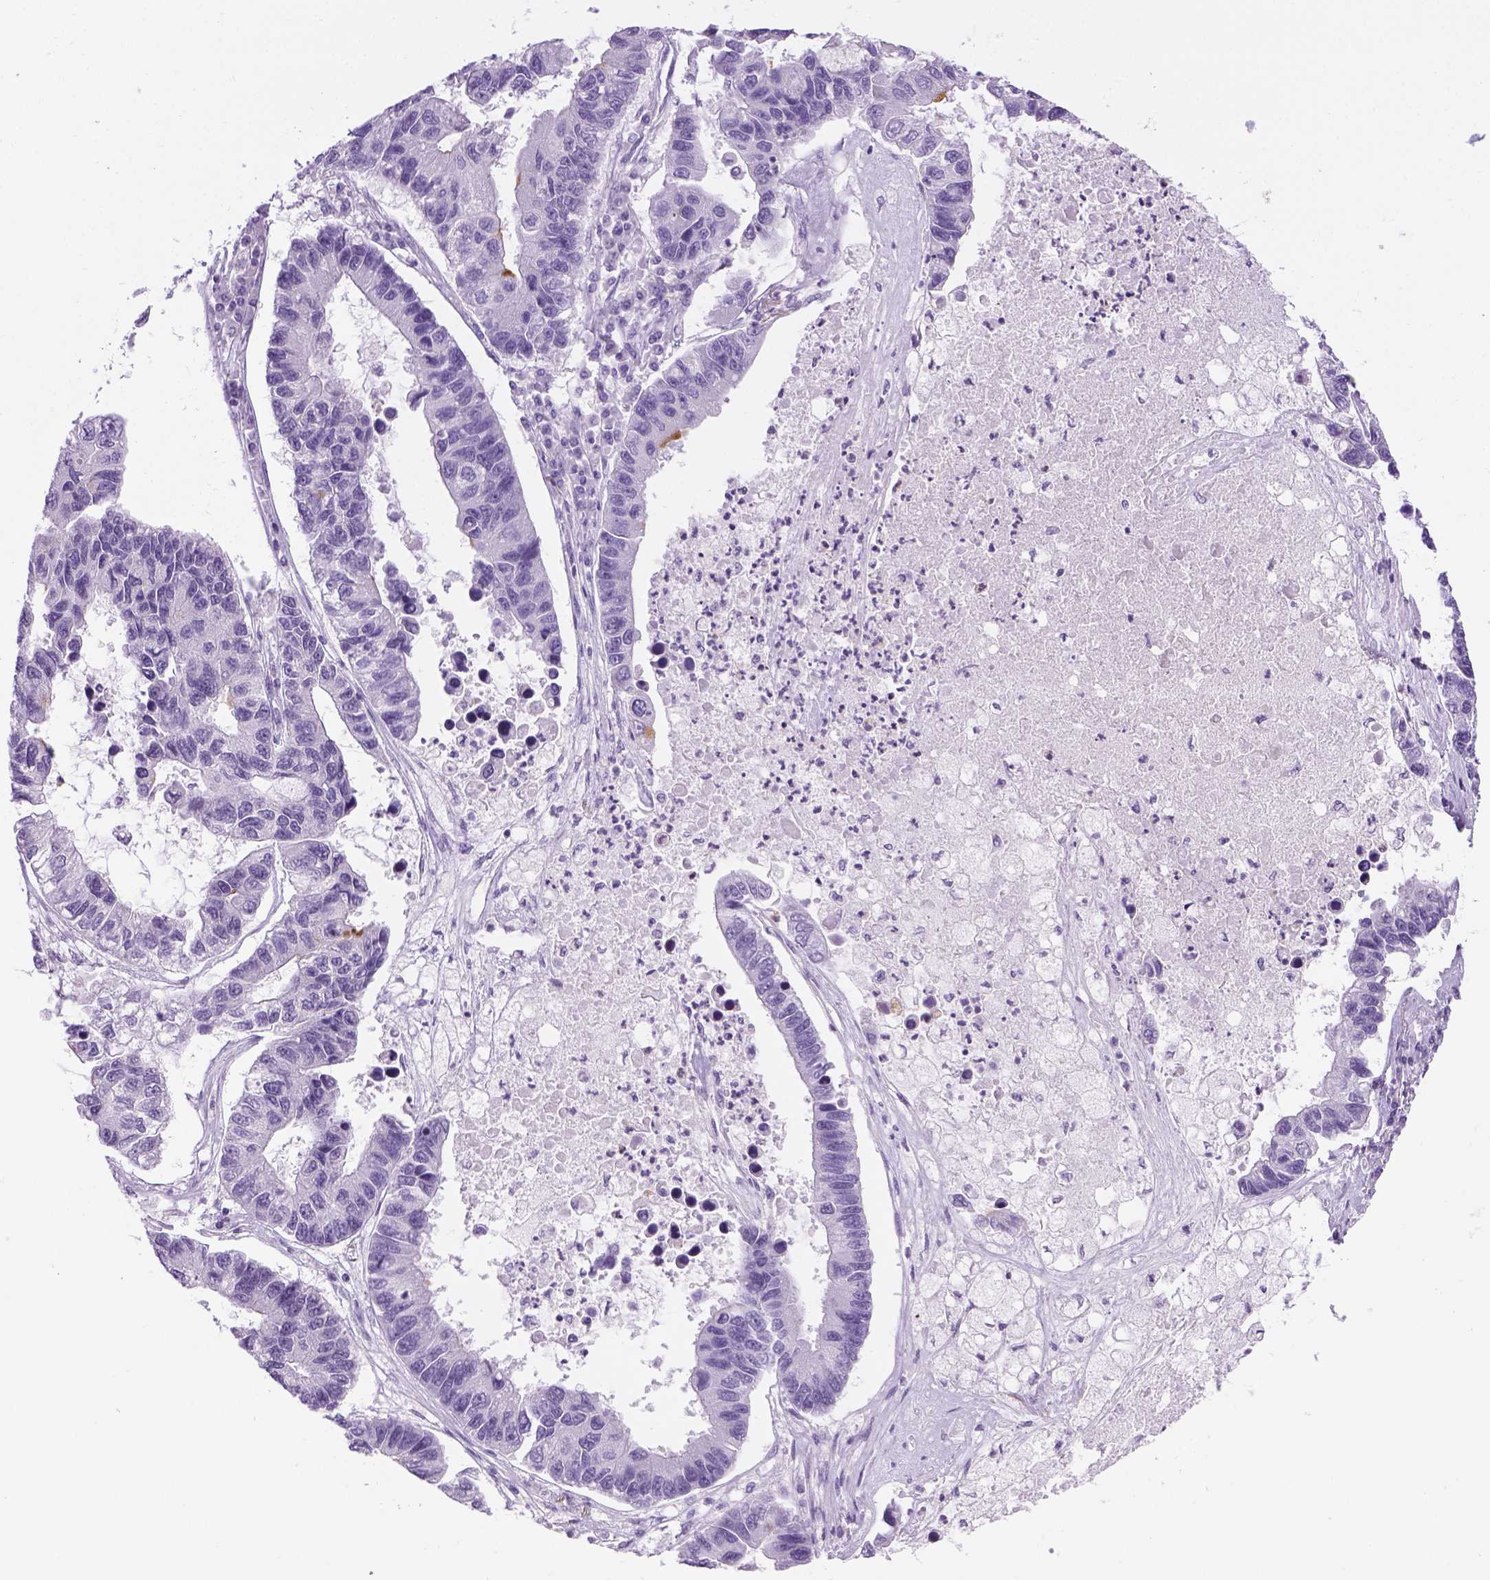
{"staining": {"intensity": "negative", "quantity": "none", "location": "none"}, "tissue": "lung cancer", "cell_type": "Tumor cells", "image_type": "cancer", "snomed": [{"axis": "morphology", "description": "Adenocarcinoma, NOS"}, {"axis": "topography", "description": "Bronchus"}, {"axis": "topography", "description": "Lung"}], "caption": "Immunohistochemical staining of human lung cancer demonstrates no significant staining in tumor cells.", "gene": "TMEM38A", "patient": {"sex": "female", "age": 51}}